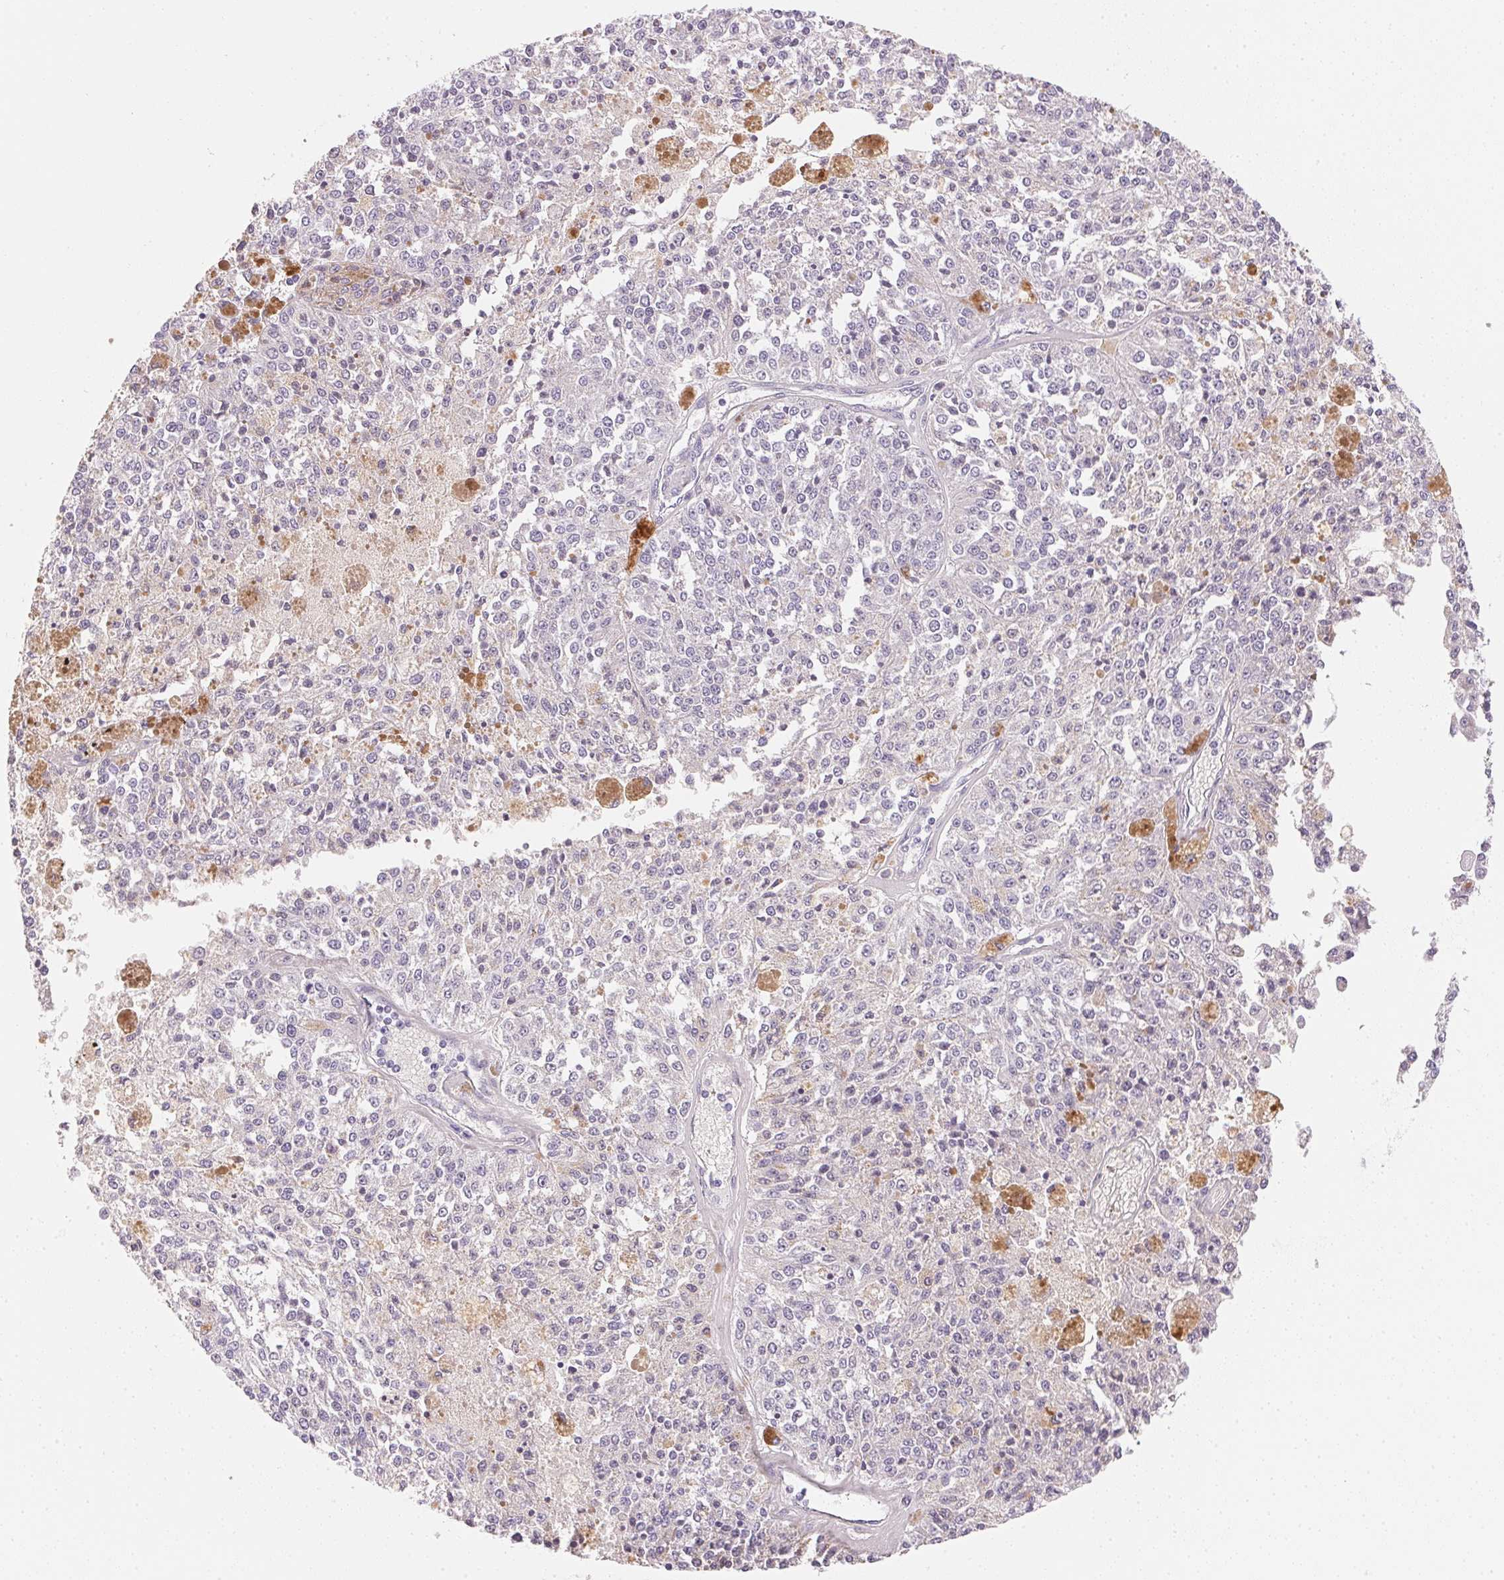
{"staining": {"intensity": "negative", "quantity": "none", "location": "none"}, "tissue": "melanoma", "cell_type": "Tumor cells", "image_type": "cancer", "snomed": [{"axis": "morphology", "description": "Malignant melanoma, Metastatic site"}, {"axis": "topography", "description": "Lymph node"}], "caption": "Tumor cells are negative for brown protein staining in melanoma.", "gene": "FNDC4", "patient": {"sex": "female", "age": 64}}